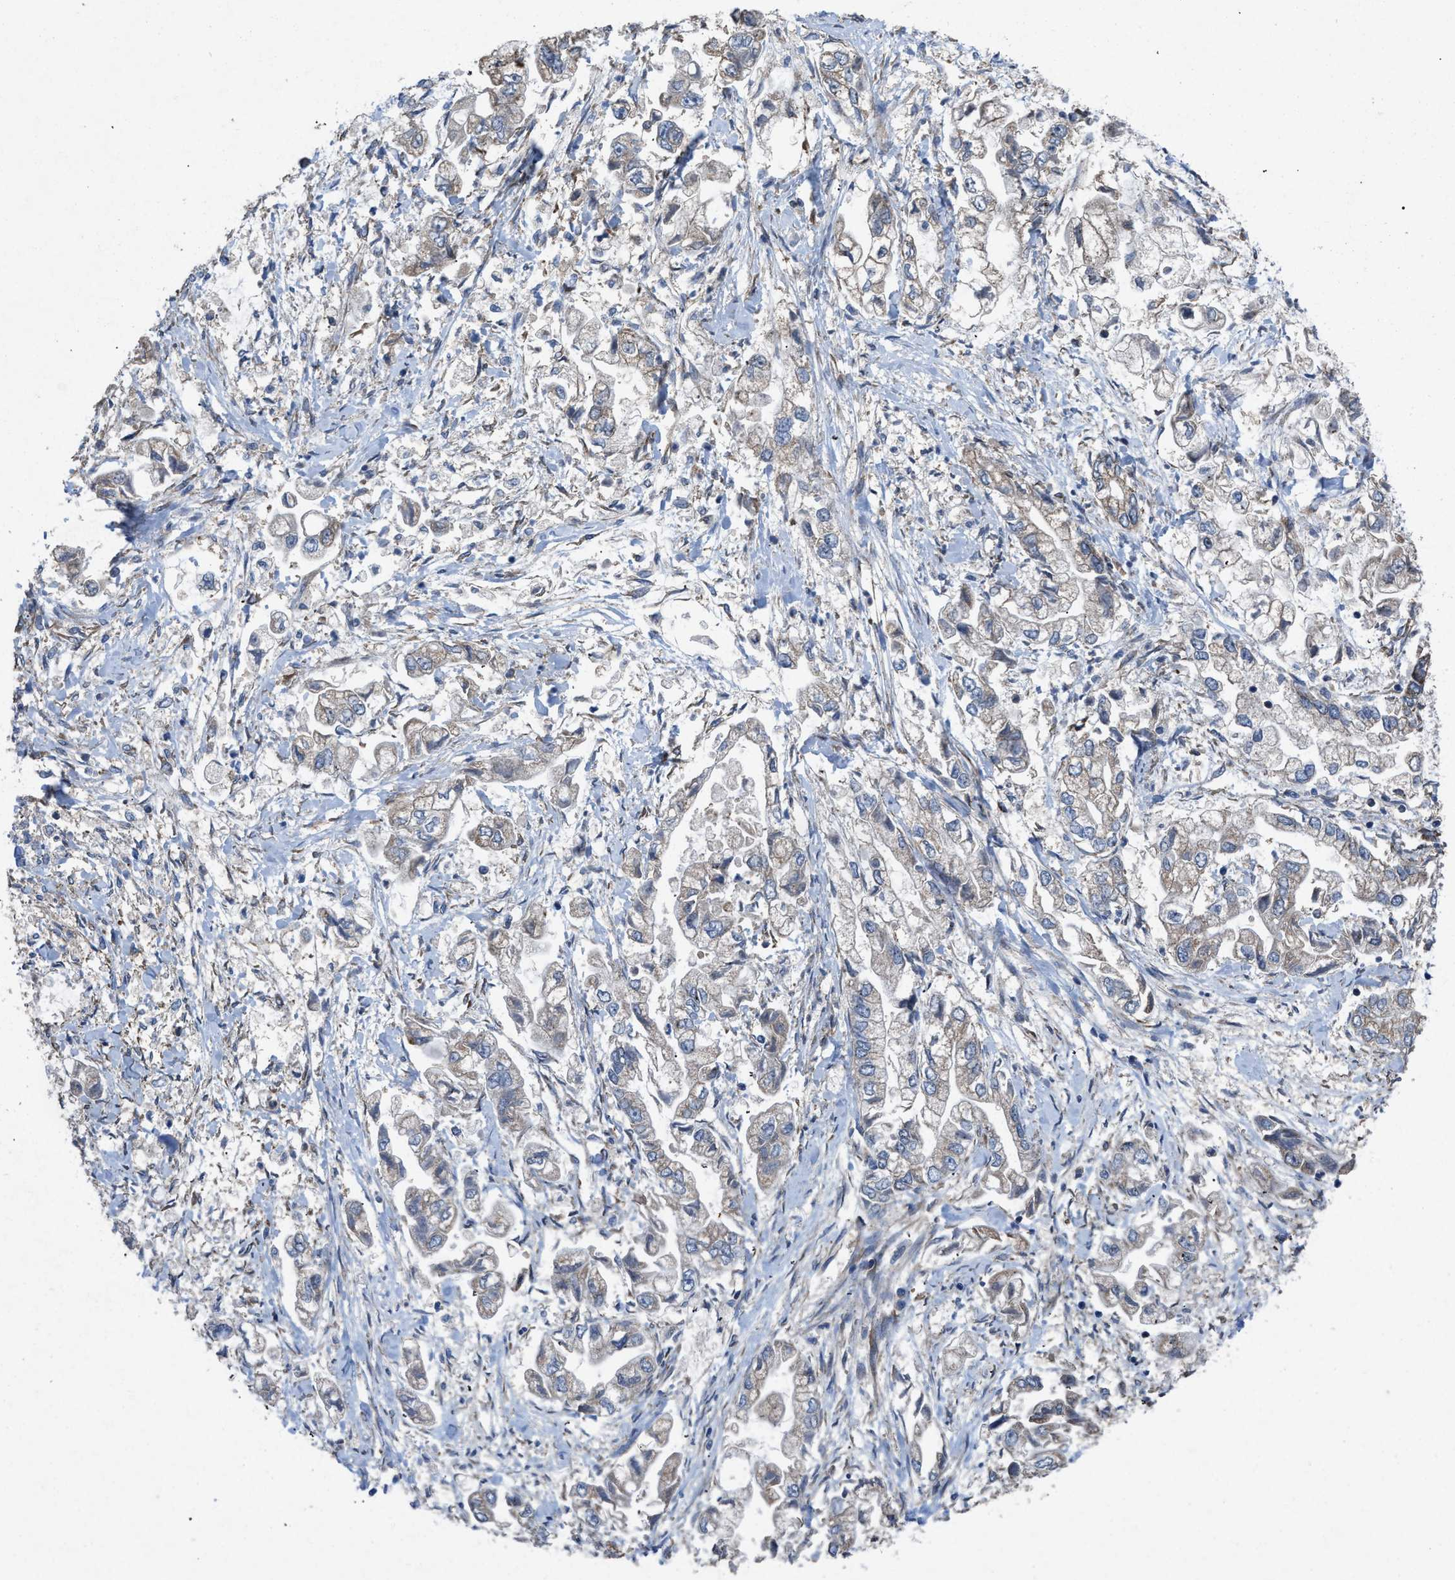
{"staining": {"intensity": "negative", "quantity": "none", "location": "none"}, "tissue": "stomach cancer", "cell_type": "Tumor cells", "image_type": "cancer", "snomed": [{"axis": "morphology", "description": "Normal tissue, NOS"}, {"axis": "morphology", "description": "Adenocarcinoma, NOS"}, {"axis": "topography", "description": "Stomach"}], "caption": "Stomach cancer (adenocarcinoma) was stained to show a protein in brown. There is no significant expression in tumor cells.", "gene": "ARL6", "patient": {"sex": "male", "age": 62}}